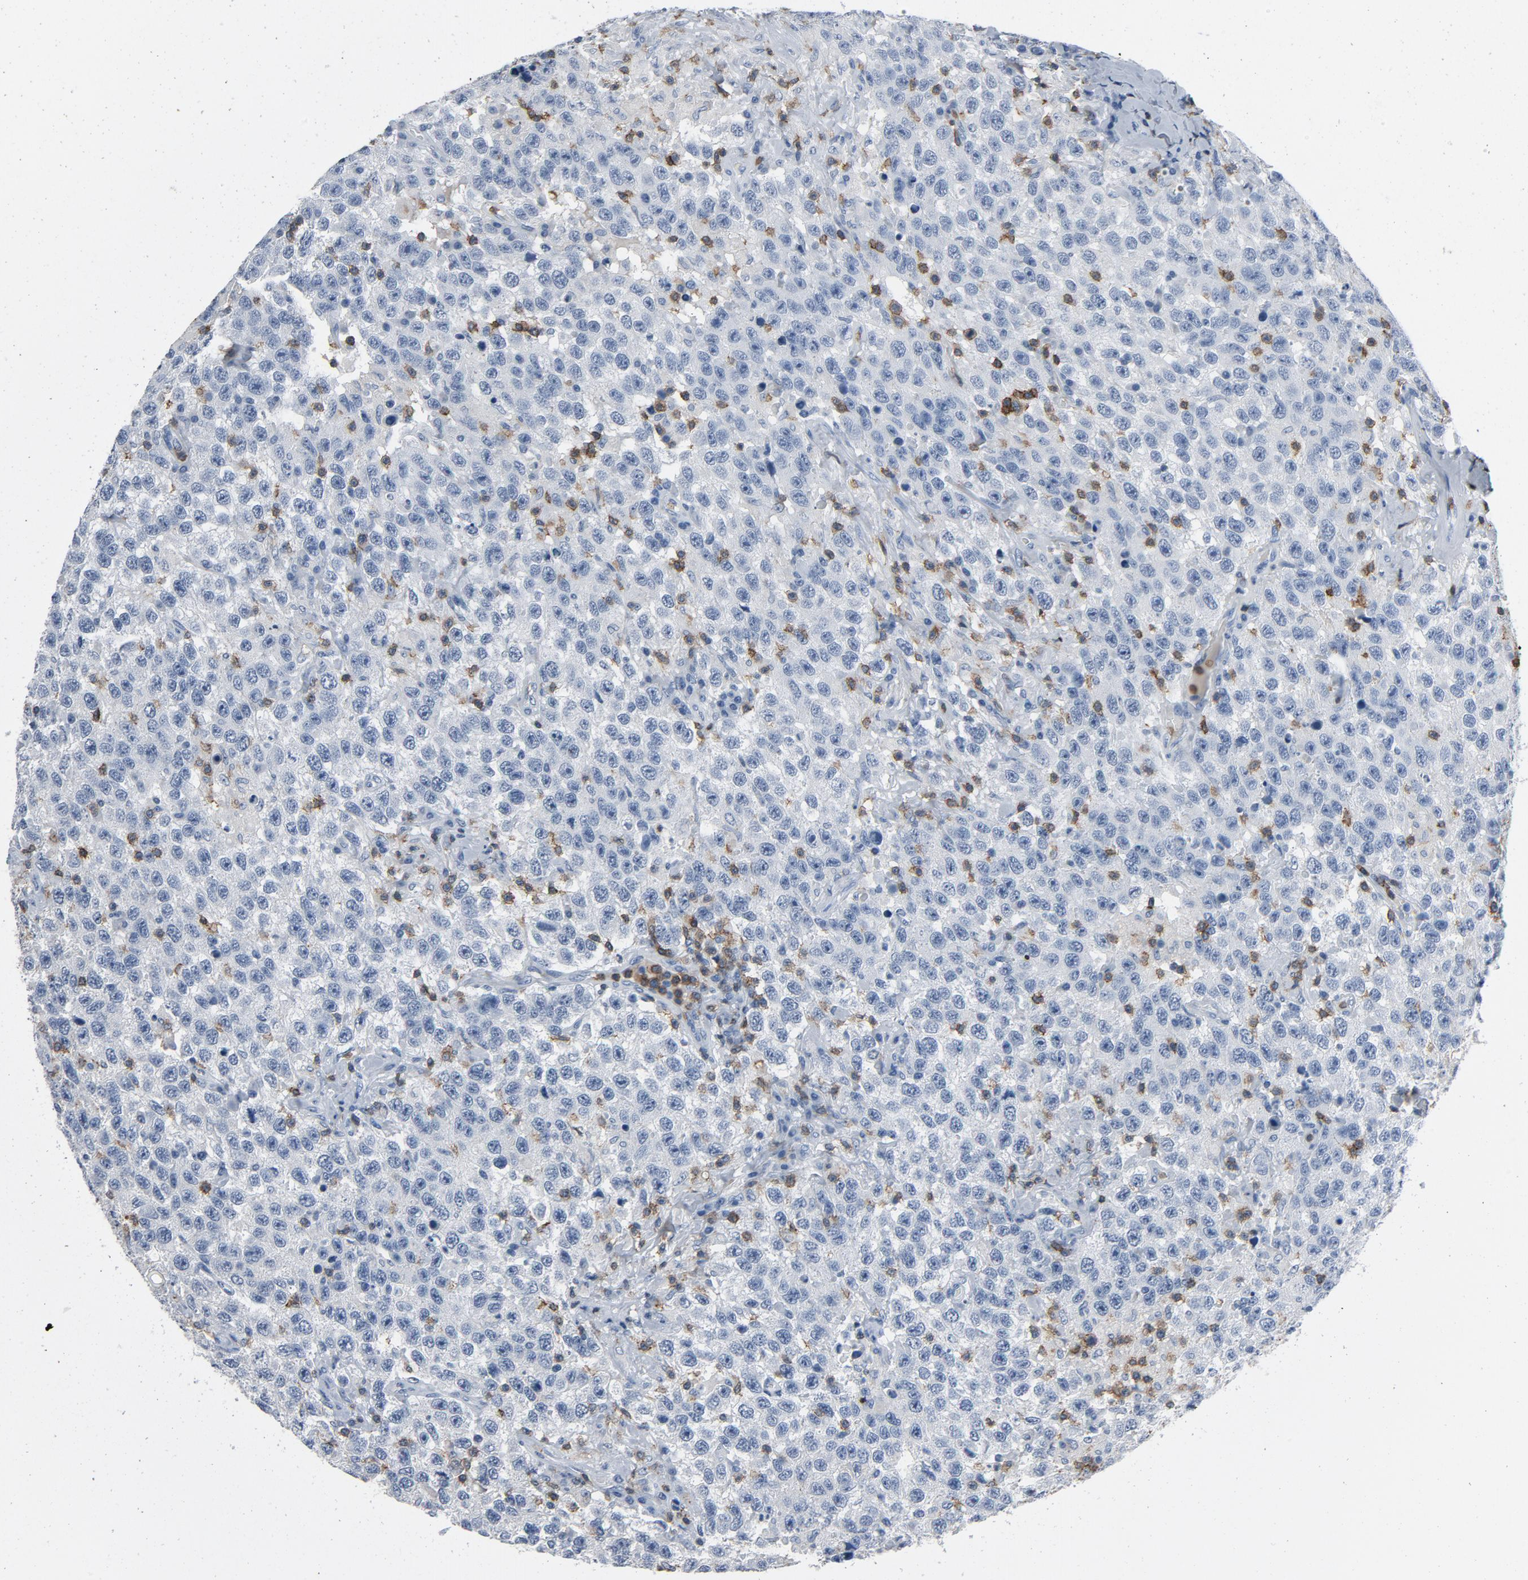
{"staining": {"intensity": "negative", "quantity": "none", "location": "none"}, "tissue": "testis cancer", "cell_type": "Tumor cells", "image_type": "cancer", "snomed": [{"axis": "morphology", "description": "Seminoma, NOS"}, {"axis": "topography", "description": "Testis"}], "caption": "Seminoma (testis) stained for a protein using immunohistochemistry shows no expression tumor cells.", "gene": "LCK", "patient": {"sex": "male", "age": 41}}